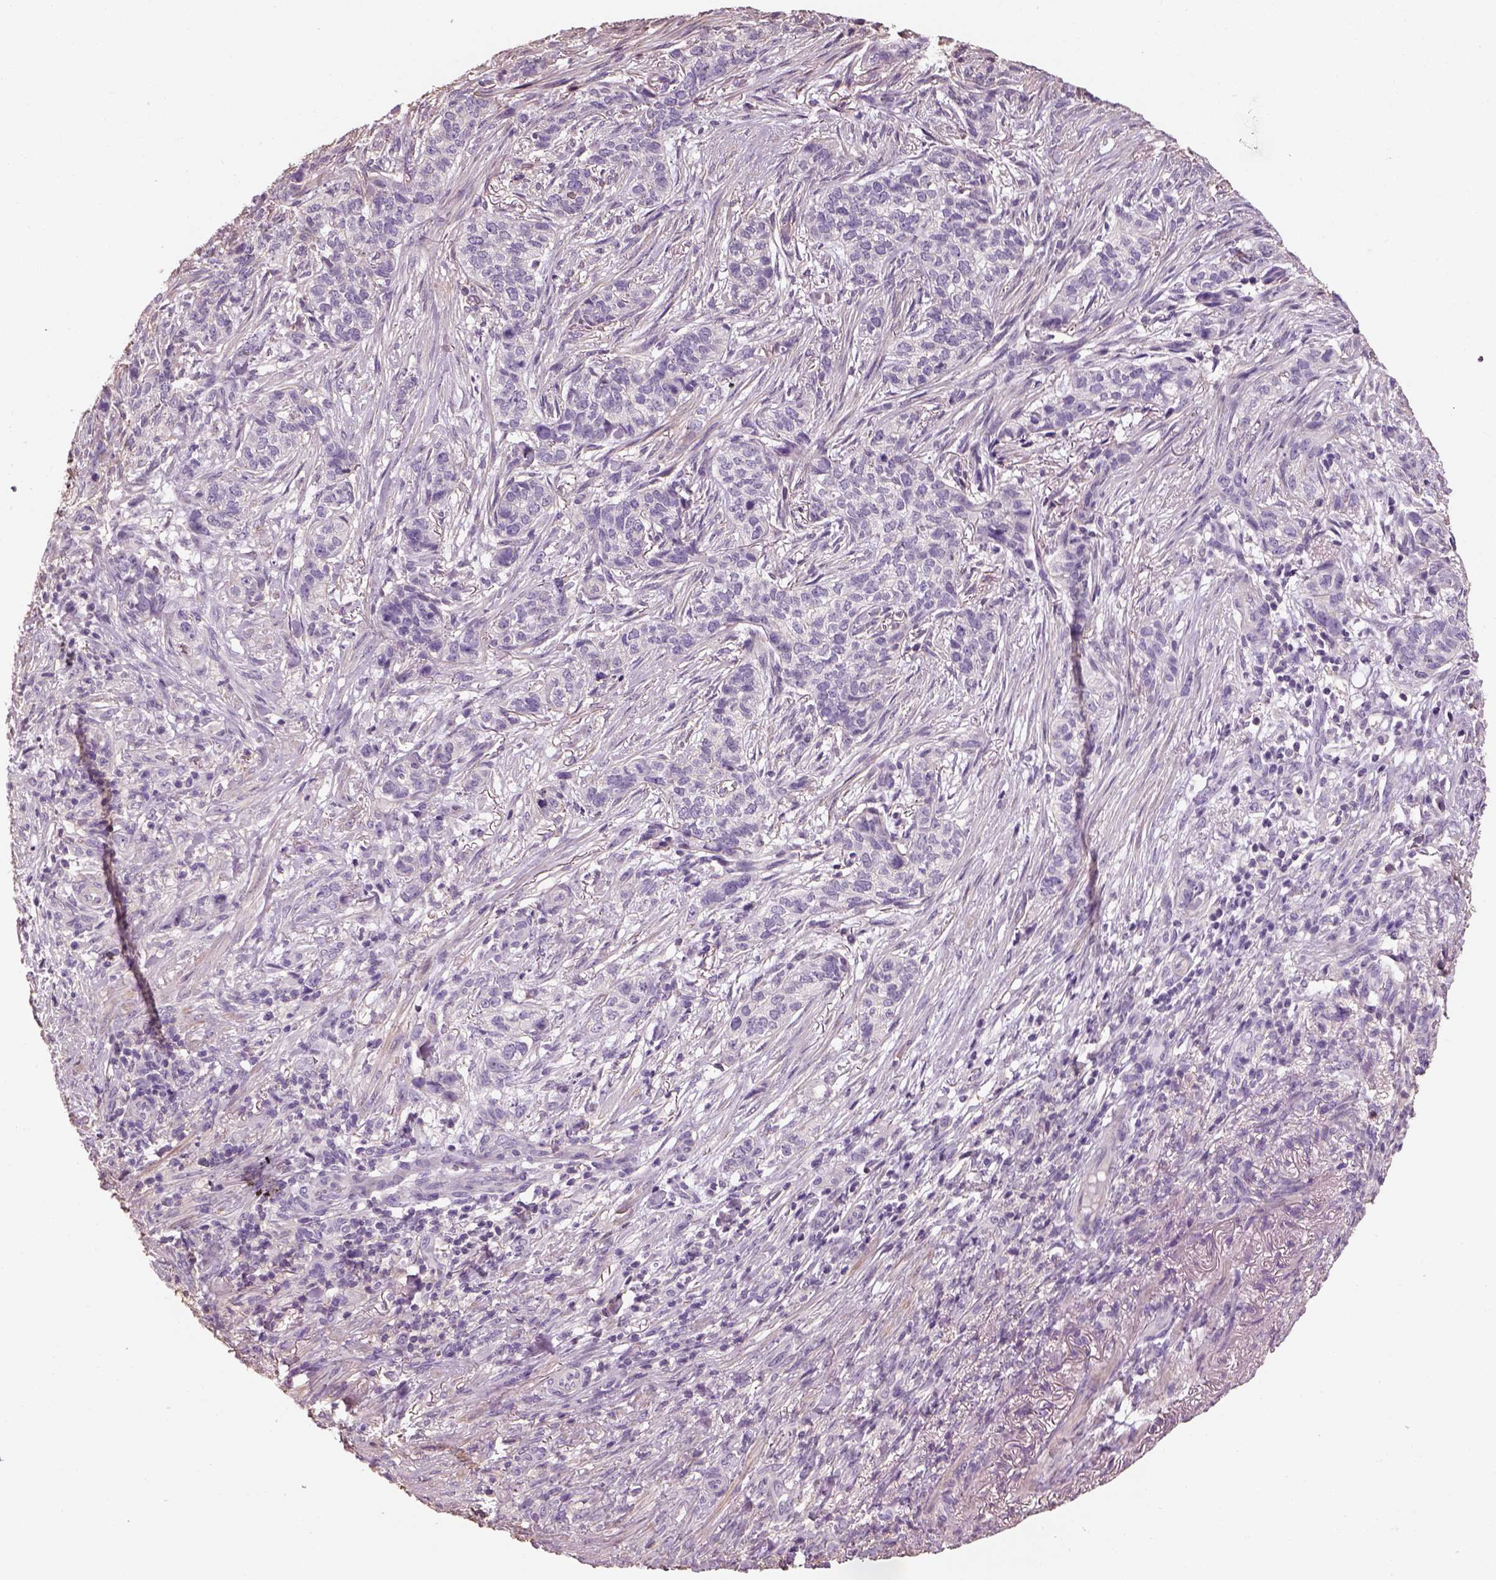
{"staining": {"intensity": "negative", "quantity": "none", "location": "none"}, "tissue": "skin cancer", "cell_type": "Tumor cells", "image_type": "cancer", "snomed": [{"axis": "morphology", "description": "Basal cell carcinoma"}, {"axis": "topography", "description": "Skin"}], "caption": "Skin basal cell carcinoma stained for a protein using immunohistochemistry shows no staining tumor cells.", "gene": "OTUD6A", "patient": {"sex": "female", "age": 69}}